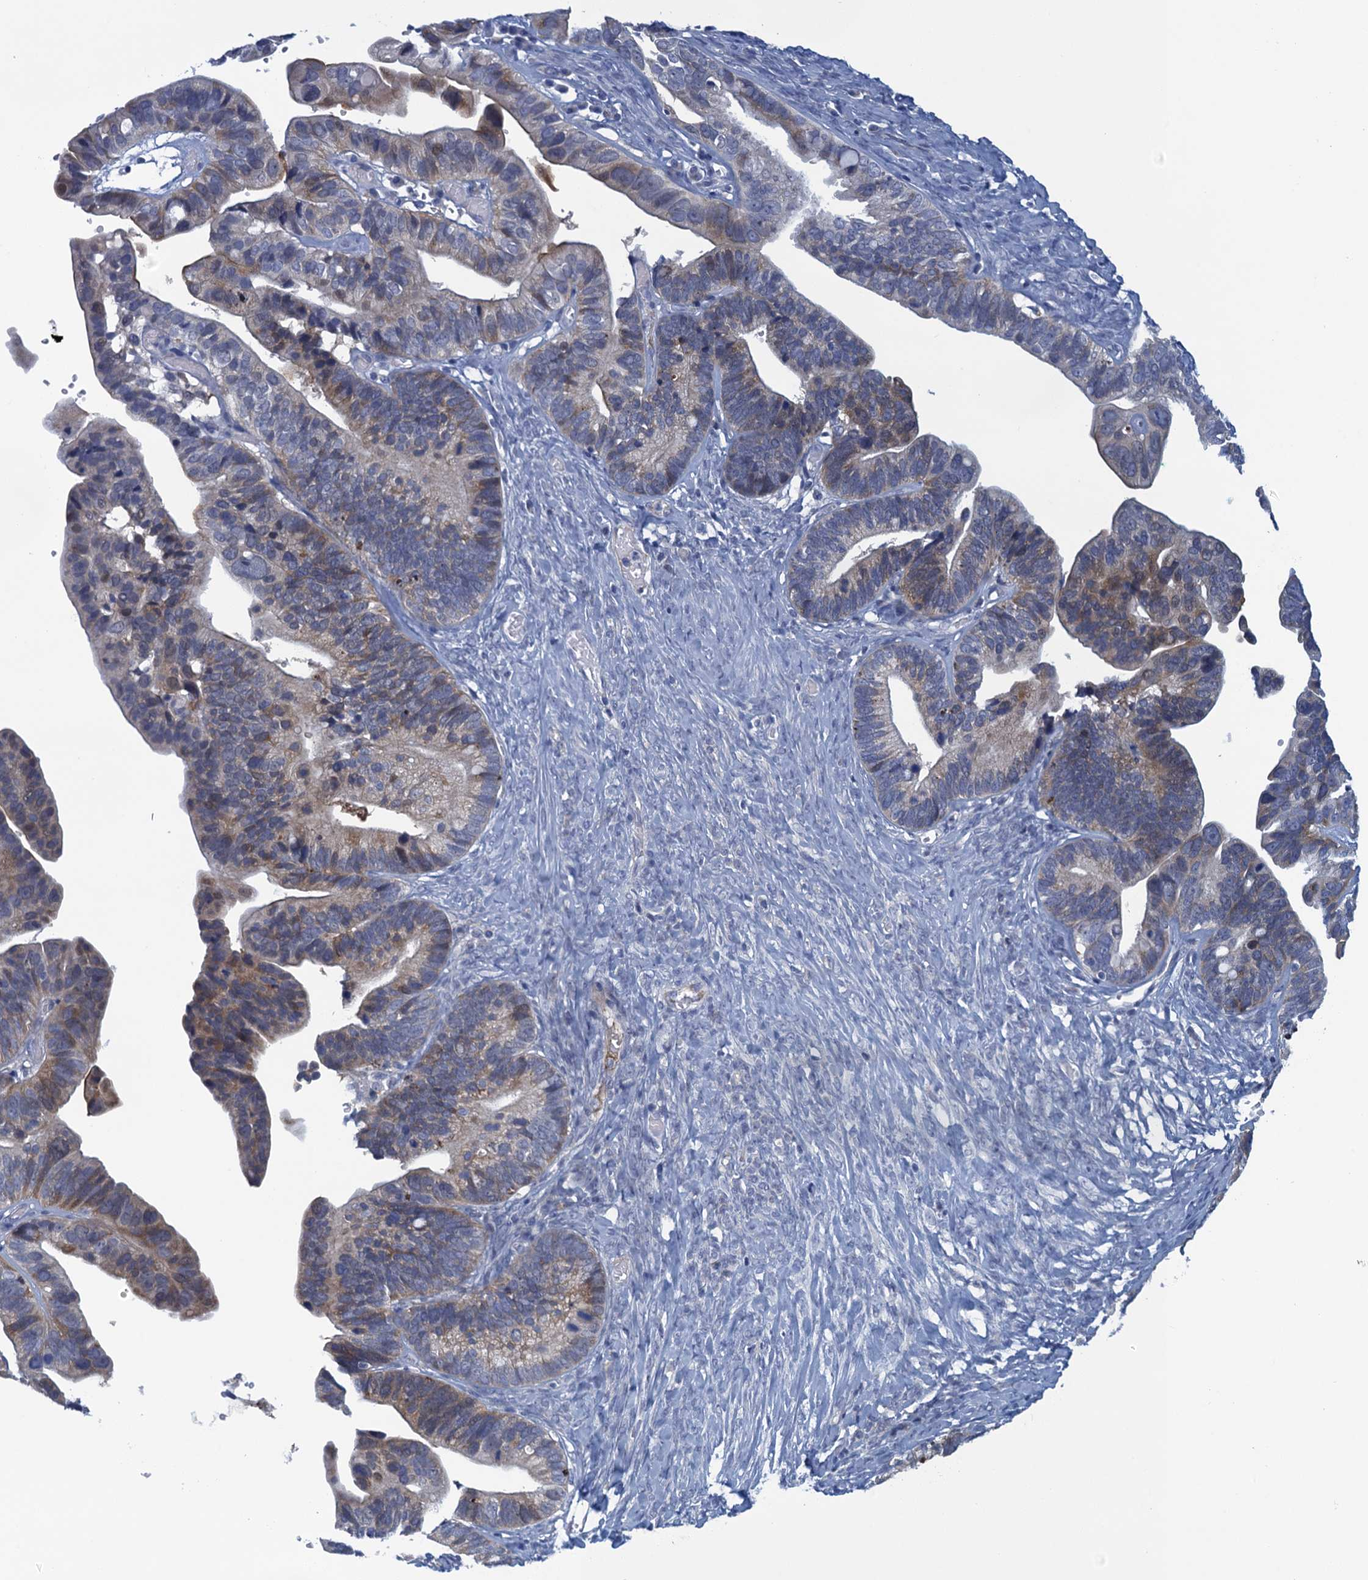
{"staining": {"intensity": "weak", "quantity": "25%-75%", "location": "cytoplasmic/membranous"}, "tissue": "ovarian cancer", "cell_type": "Tumor cells", "image_type": "cancer", "snomed": [{"axis": "morphology", "description": "Cystadenocarcinoma, serous, NOS"}, {"axis": "topography", "description": "Ovary"}], "caption": "IHC micrograph of neoplastic tissue: human serous cystadenocarcinoma (ovarian) stained using immunohistochemistry (IHC) exhibits low levels of weak protein expression localized specifically in the cytoplasmic/membranous of tumor cells, appearing as a cytoplasmic/membranous brown color.", "gene": "SCEL", "patient": {"sex": "female", "age": 56}}